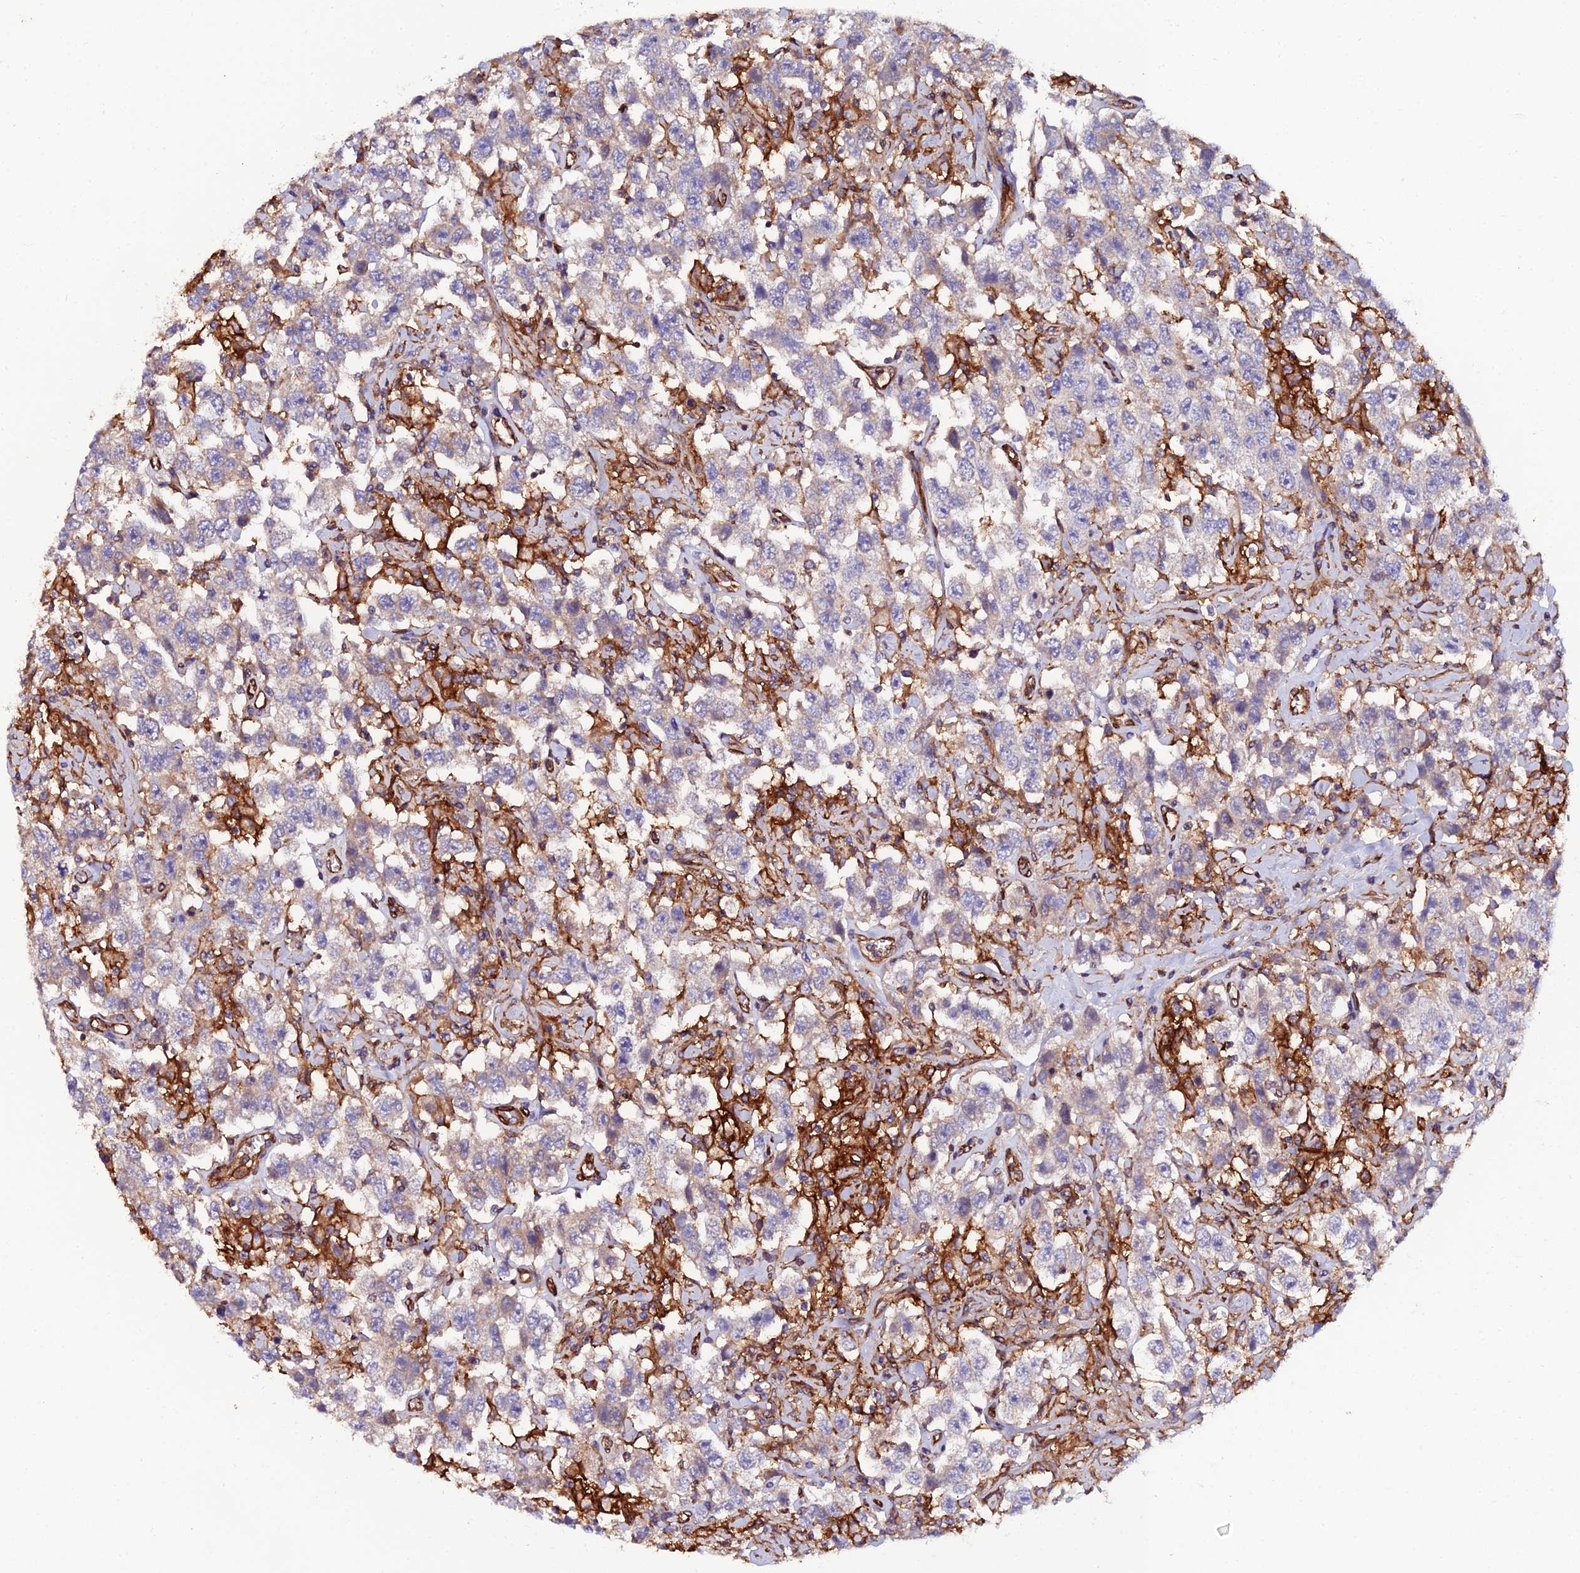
{"staining": {"intensity": "weak", "quantity": "<25%", "location": "cytoplasmic/membranous"}, "tissue": "testis cancer", "cell_type": "Tumor cells", "image_type": "cancer", "snomed": [{"axis": "morphology", "description": "Seminoma, NOS"}, {"axis": "topography", "description": "Testis"}], "caption": "Immunohistochemistry of testis cancer (seminoma) exhibits no staining in tumor cells.", "gene": "TRPV2", "patient": {"sex": "male", "age": 41}}